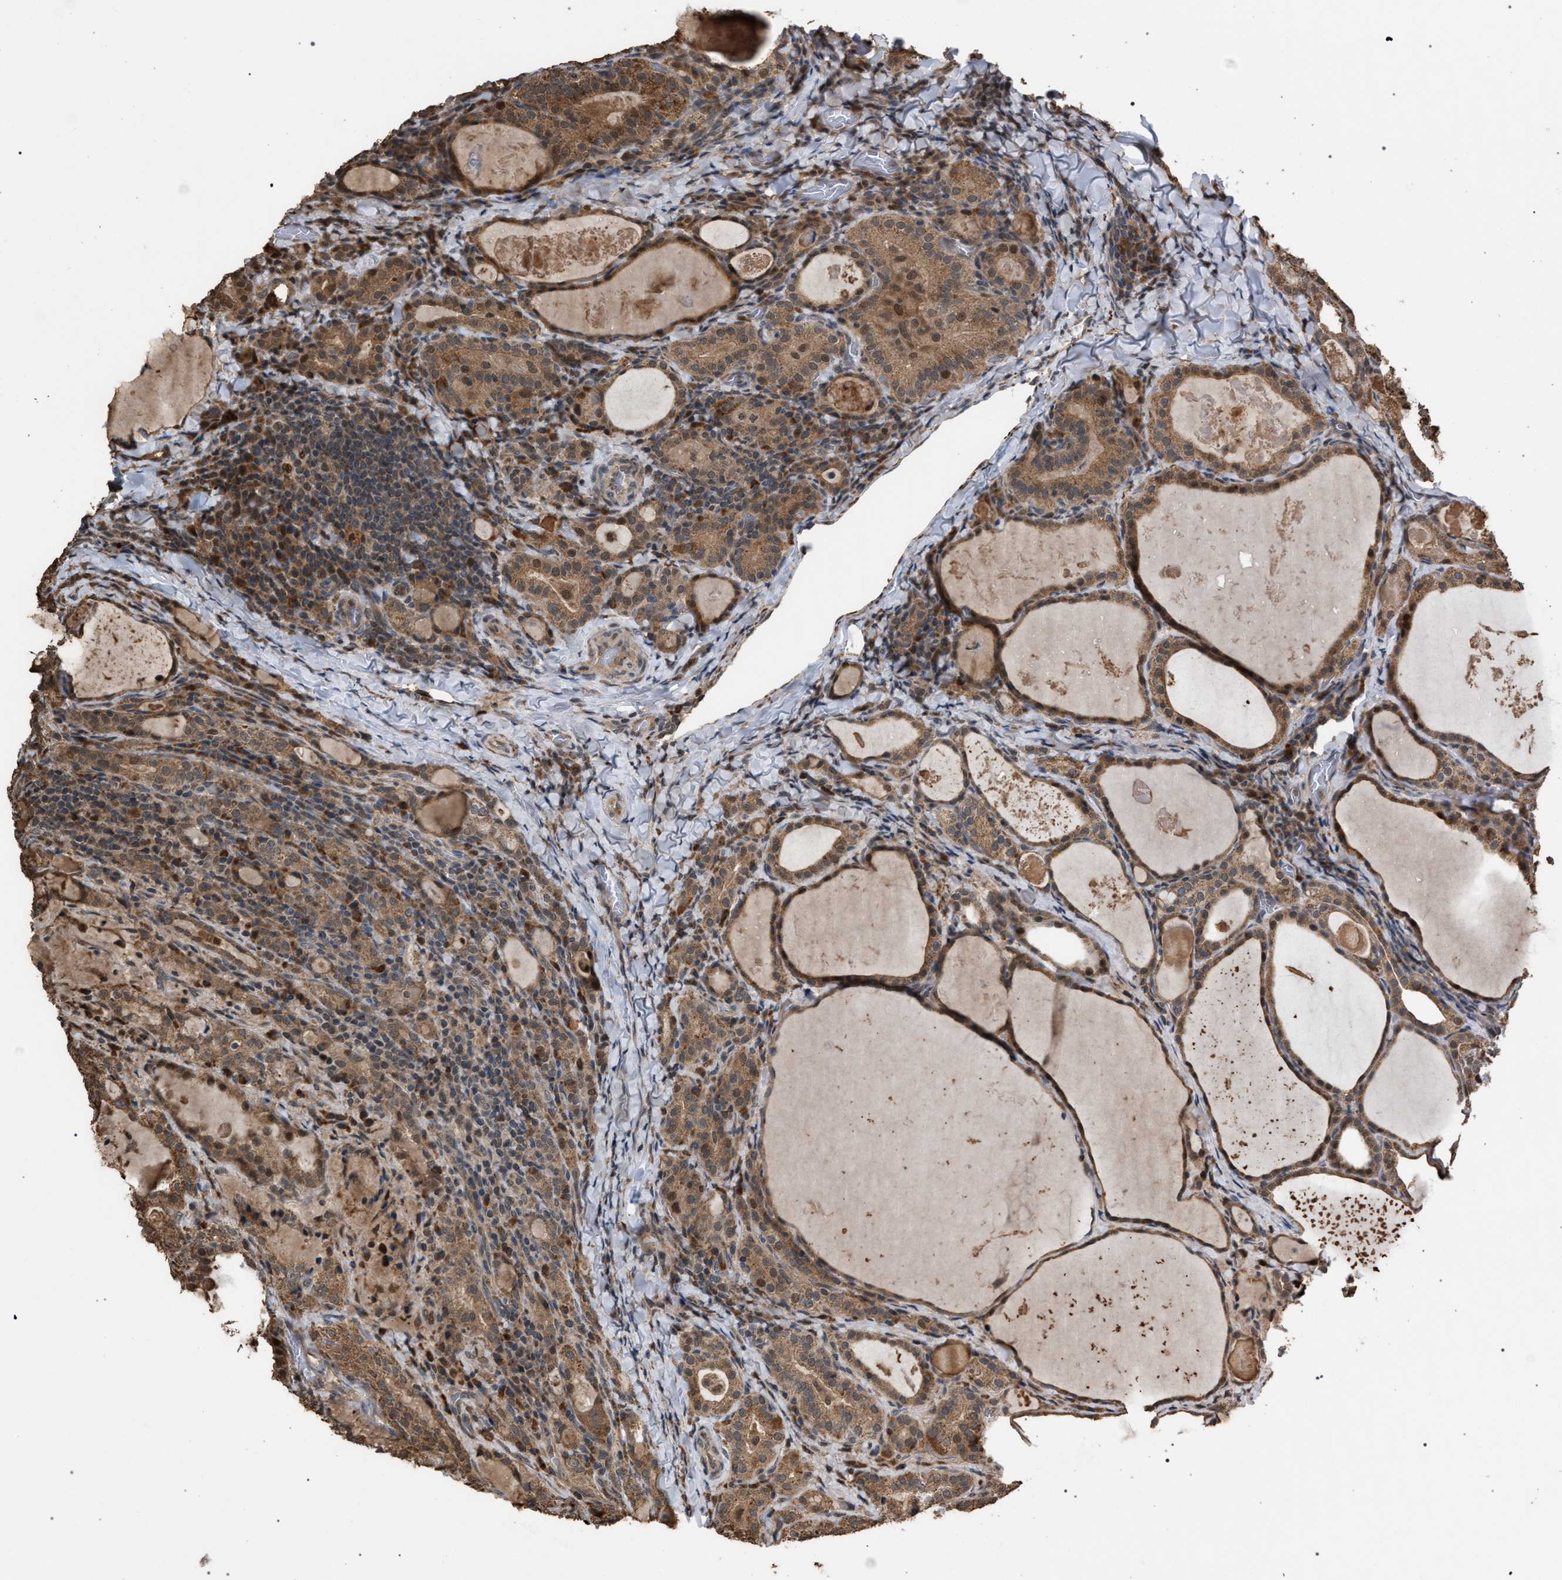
{"staining": {"intensity": "moderate", "quantity": ">75%", "location": "cytoplasmic/membranous"}, "tissue": "thyroid cancer", "cell_type": "Tumor cells", "image_type": "cancer", "snomed": [{"axis": "morphology", "description": "Papillary adenocarcinoma, NOS"}, {"axis": "topography", "description": "Thyroid gland"}], "caption": "Thyroid cancer (papillary adenocarcinoma) tissue exhibits moderate cytoplasmic/membranous staining in approximately >75% of tumor cells", "gene": "NAA35", "patient": {"sex": "female", "age": 42}}